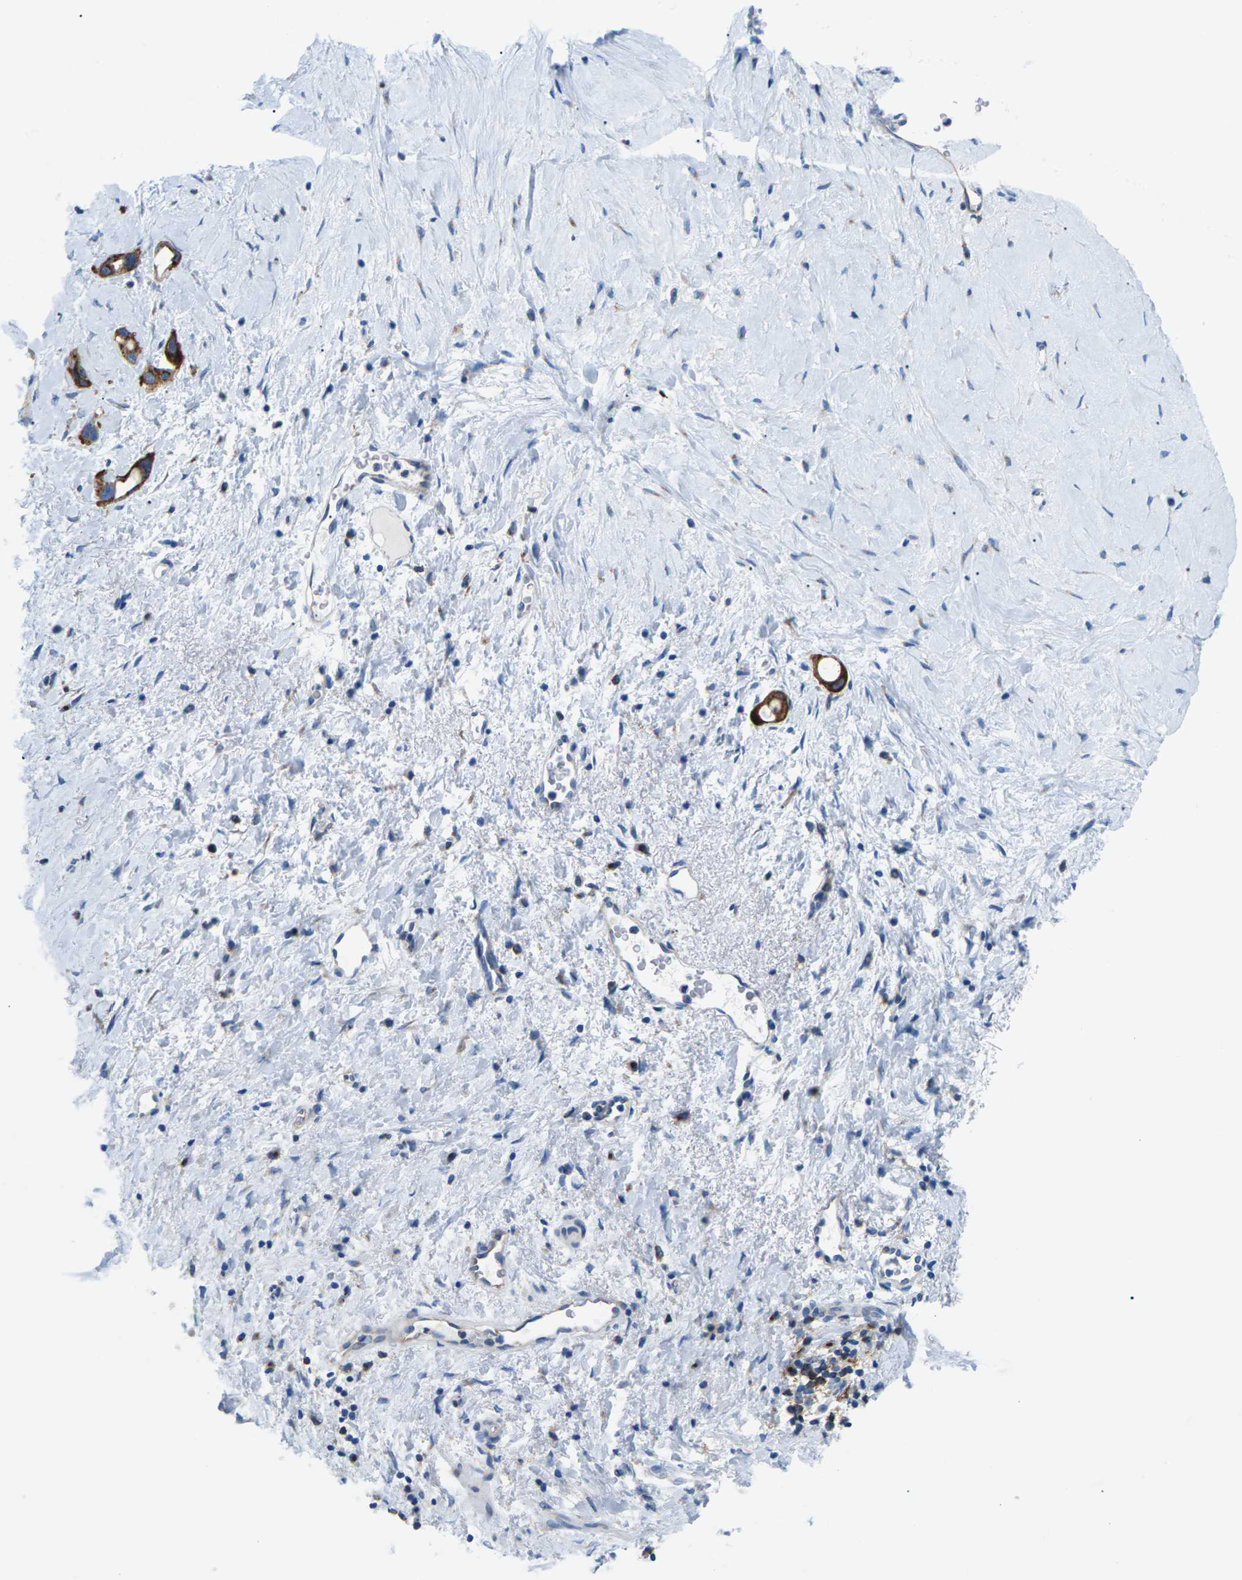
{"staining": {"intensity": "strong", "quantity": ">75%", "location": "cytoplasmic/membranous"}, "tissue": "liver cancer", "cell_type": "Tumor cells", "image_type": "cancer", "snomed": [{"axis": "morphology", "description": "Cholangiocarcinoma"}, {"axis": "topography", "description": "Liver"}], "caption": "Brown immunohistochemical staining in human liver cancer demonstrates strong cytoplasmic/membranous positivity in approximately >75% of tumor cells.", "gene": "SYNGR2", "patient": {"sex": "female", "age": 65}}